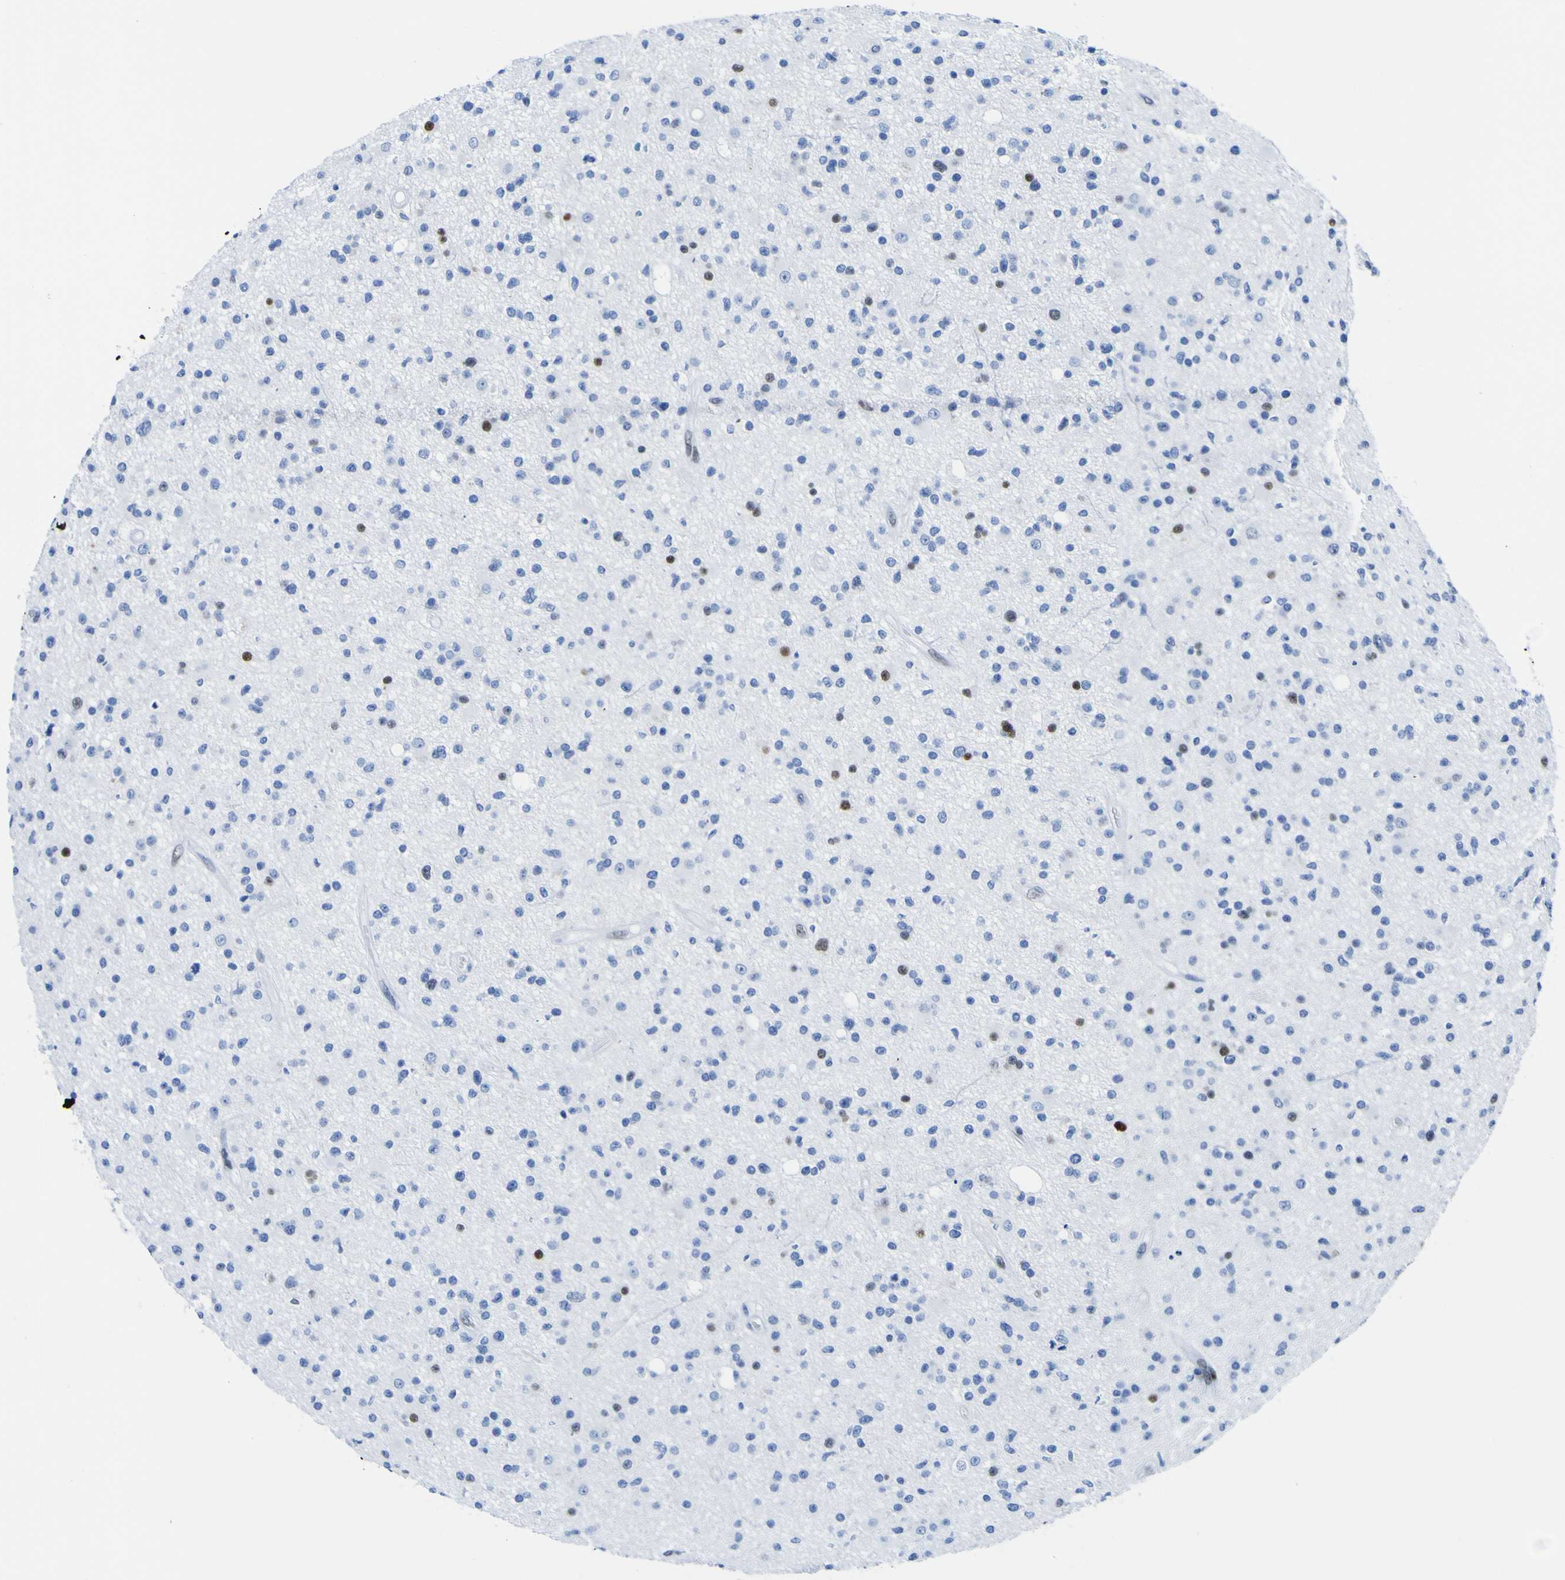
{"staining": {"intensity": "moderate", "quantity": "<25%", "location": "nuclear"}, "tissue": "glioma", "cell_type": "Tumor cells", "image_type": "cancer", "snomed": [{"axis": "morphology", "description": "Glioma, malignant, High grade"}, {"axis": "topography", "description": "Brain"}], "caption": "This photomicrograph demonstrates IHC staining of glioma, with low moderate nuclear expression in about <25% of tumor cells.", "gene": "DACH1", "patient": {"sex": "male", "age": 33}}